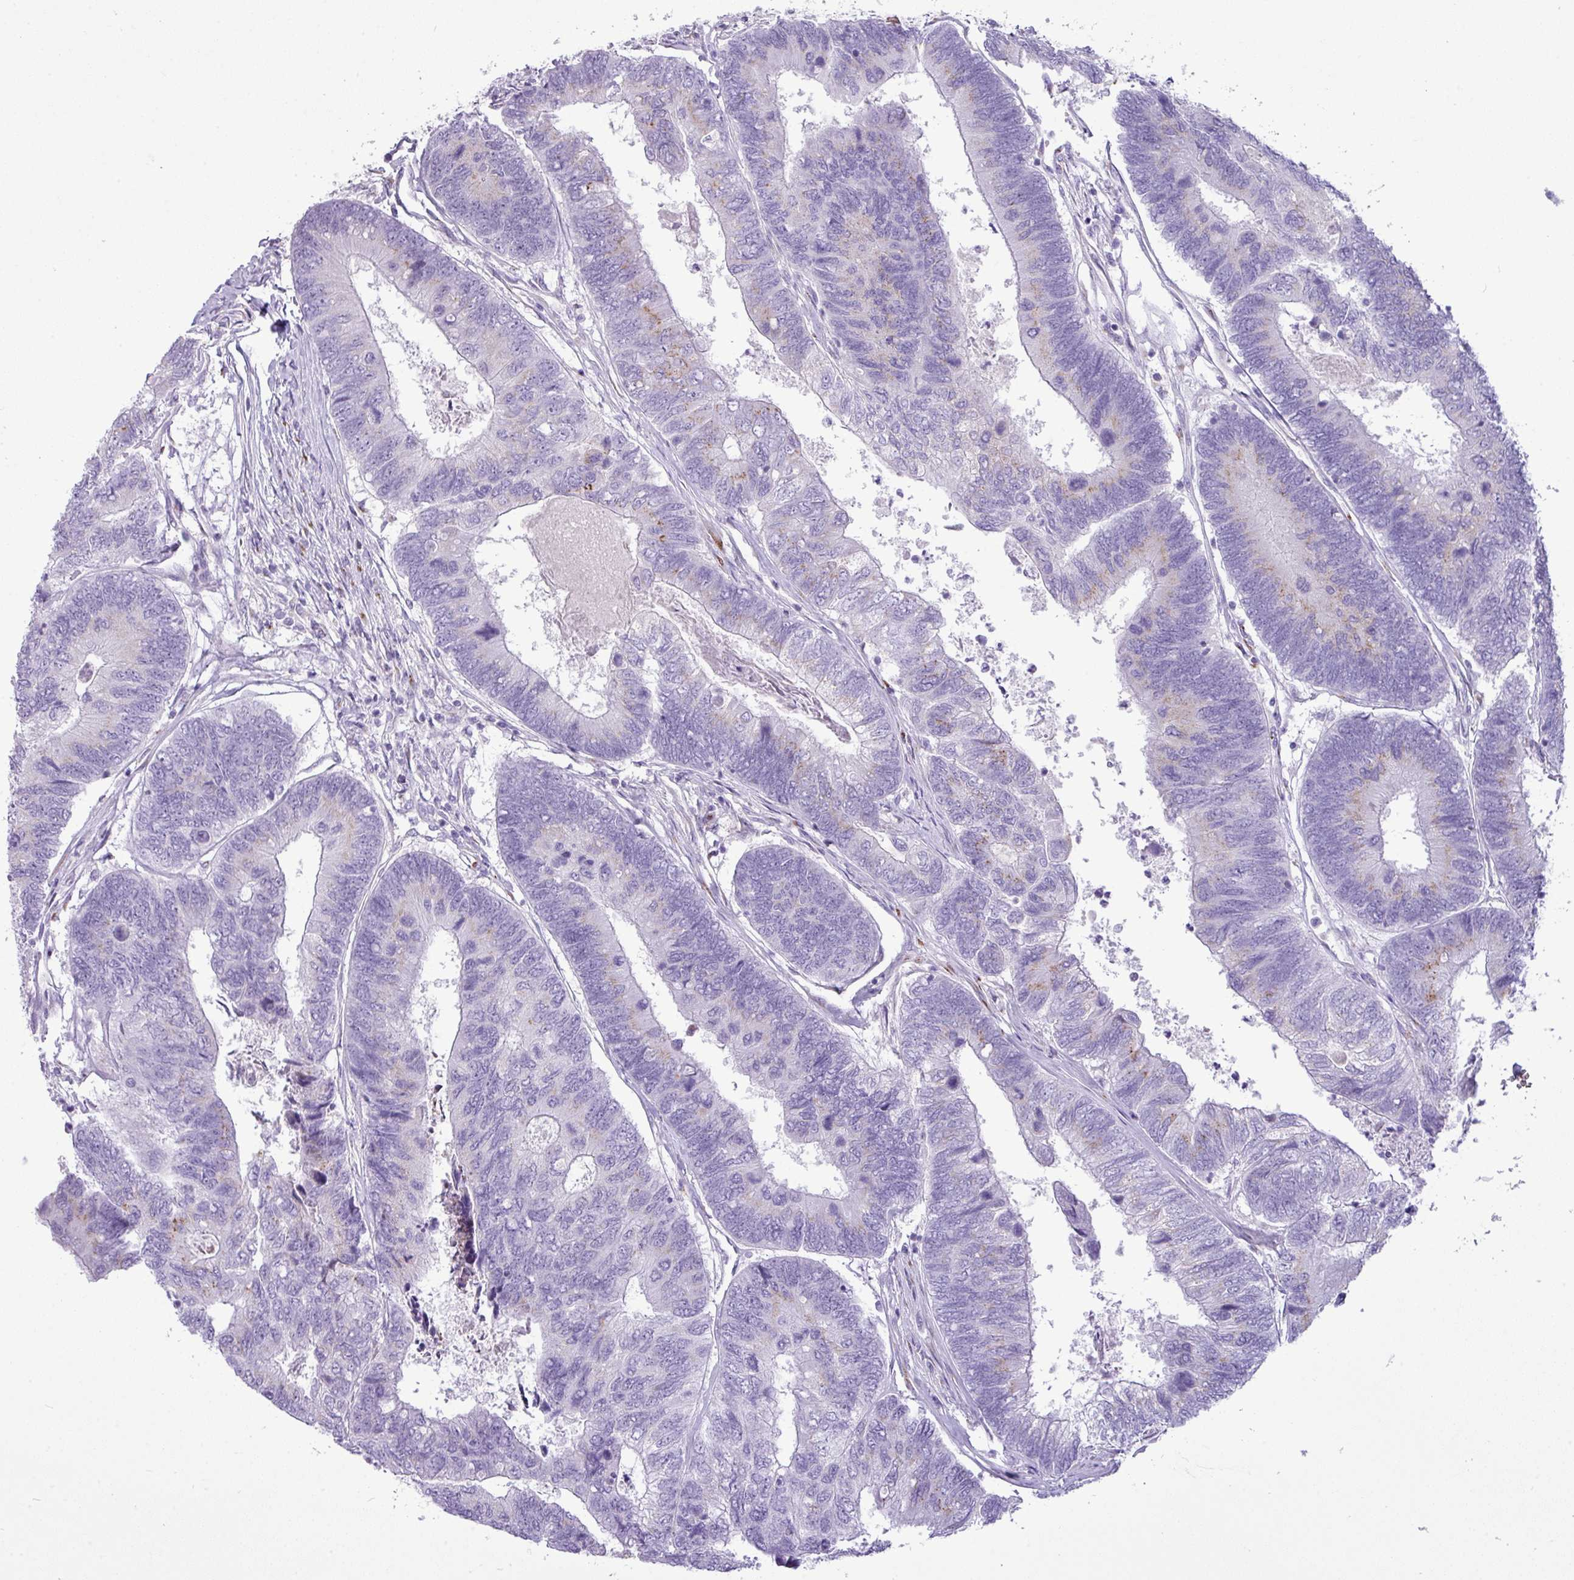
{"staining": {"intensity": "negative", "quantity": "none", "location": "none"}, "tissue": "colorectal cancer", "cell_type": "Tumor cells", "image_type": "cancer", "snomed": [{"axis": "morphology", "description": "Adenocarcinoma, NOS"}, {"axis": "topography", "description": "Colon"}], "caption": "Image shows no significant protein expression in tumor cells of colorectal cancer (adenocarcinoma).", "gene": "FAM43A", "patient": {"sex": "female", "age": 67}}